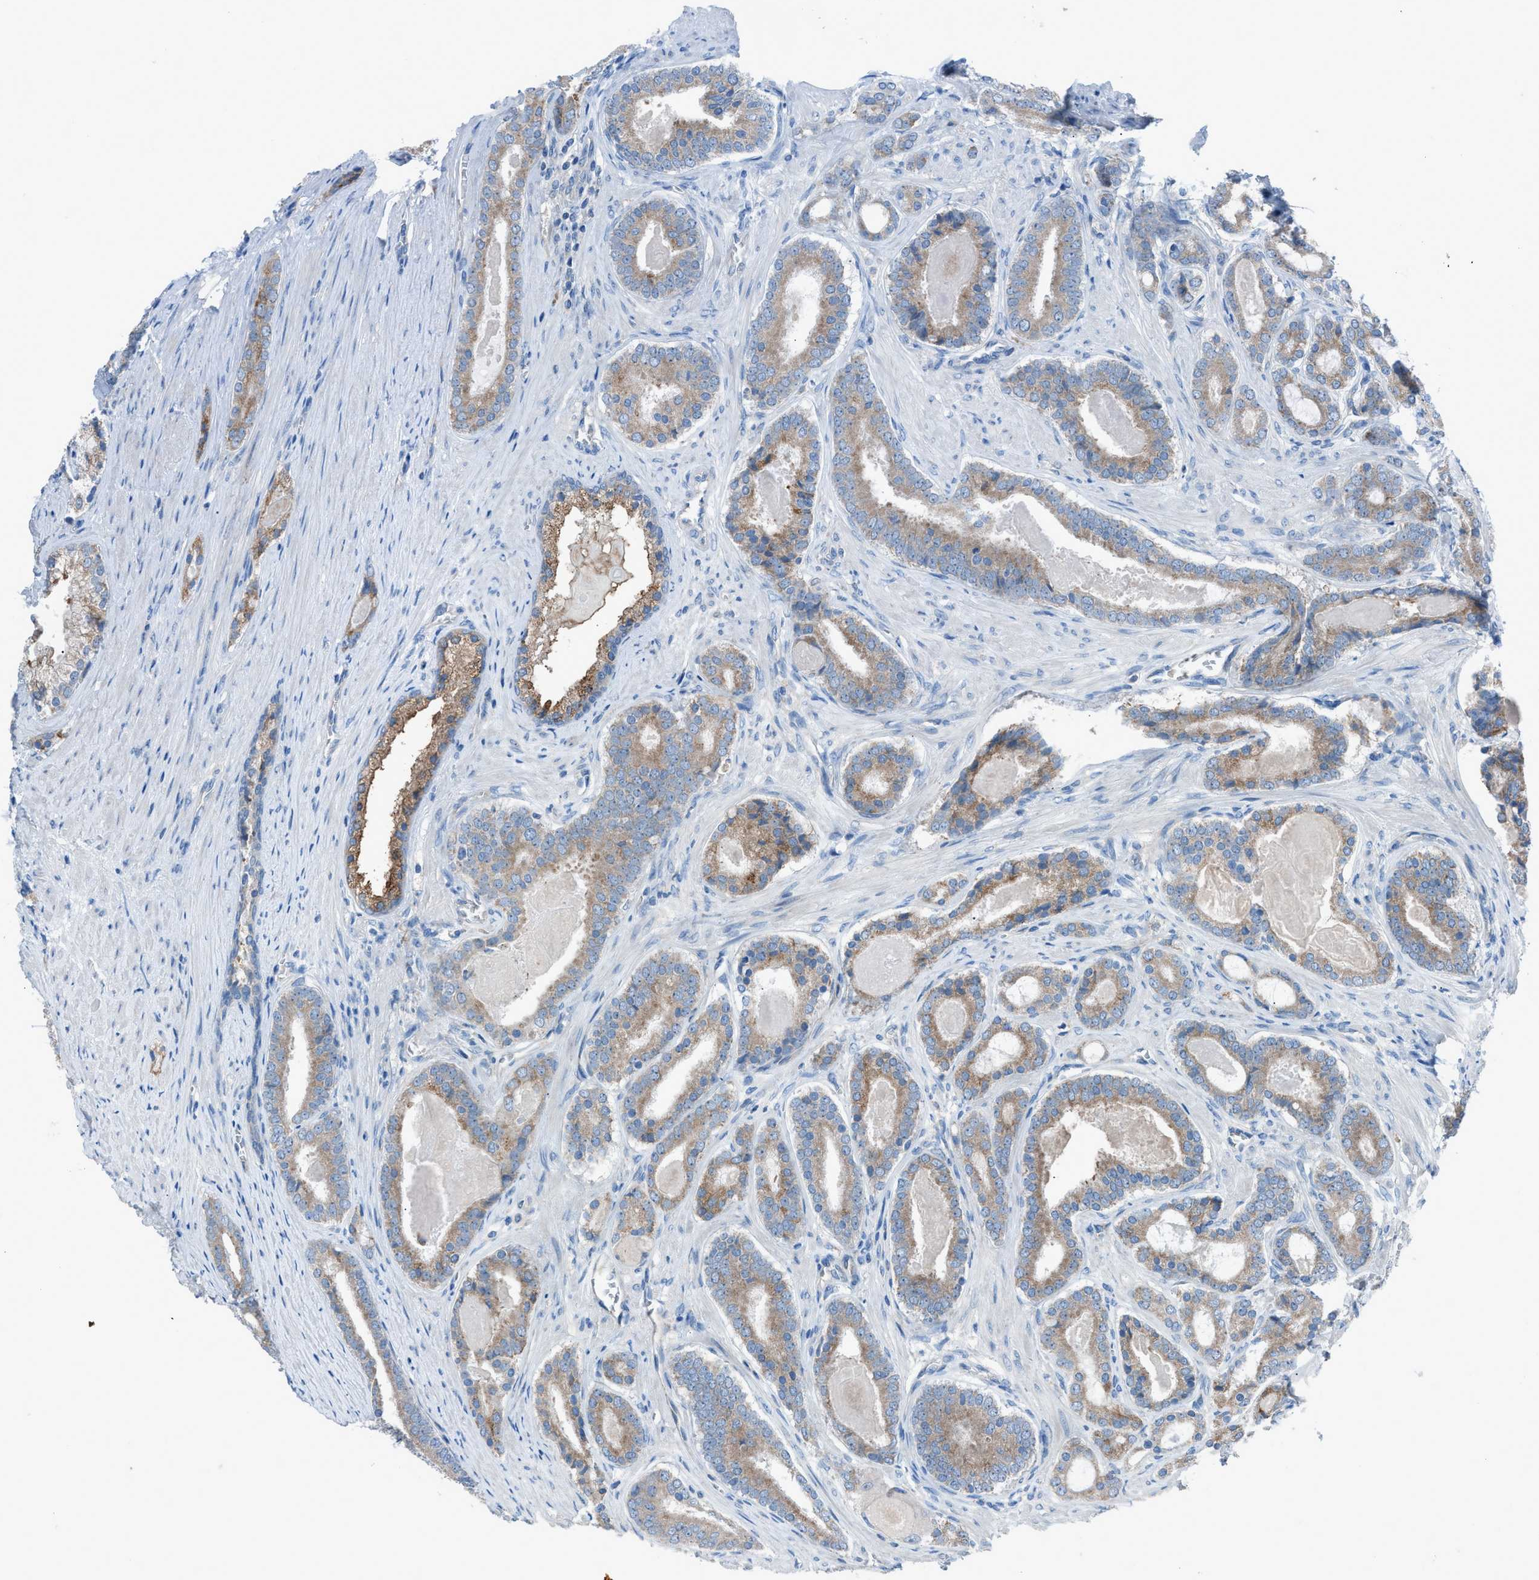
{"staining": {"intensity": "weak", "quantity": ">75%", "location": "cytoplasmic/membranous"}, "tissue": "prostate cancer", "cell_type": "Tumor cells", "image_type": "cancer", "snomed": [{"axis": "morphology", "description": "Adenocarcinoma, High grade"}, {"axis": "topography", "description": "Prostate"}], "caption": "Immunohistochemistry histopathology image of prostate cancer stained for a protein (brown), which displays low levels of weak cytoplasmic/membranous positivity in approximately >75% of tumor cells.", "gene": "HEG1", "patient": {"sex": "male", "age": 60}}